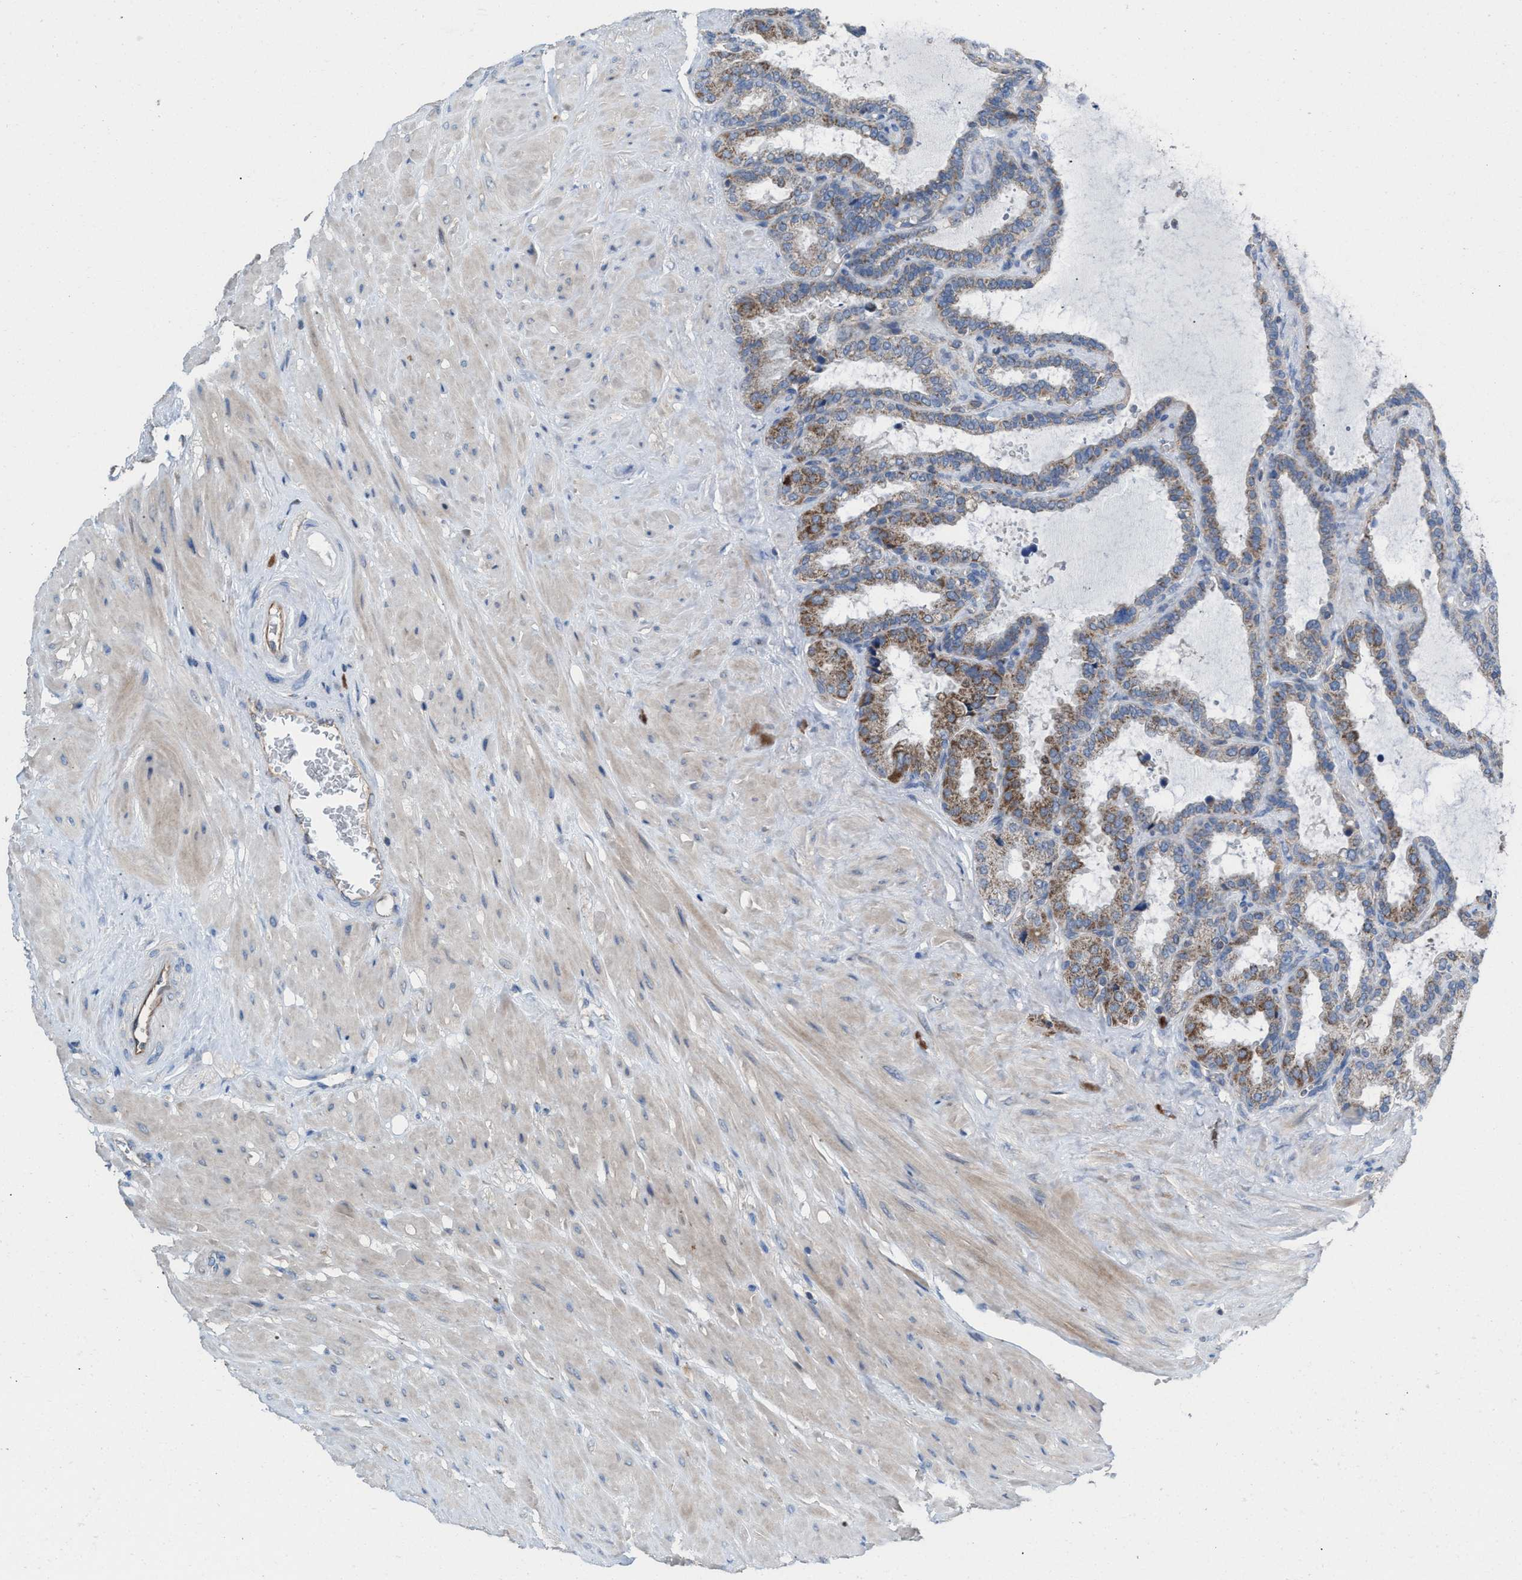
{"staining": {"intensity": "moderate", "quantity": "25%-75%", "location": "cytoplasmic/membranous"}, "tissue": "seminal vesicle", "cell_type": "Glandular cells", "image_type": "normal", "snomed": [{"axis": "morphology", "description": "Normal tissue, NOS"}, {"axis": "topography", "description": "Seminal veicle"}], "caption": "Protein staining of benign seminal vesicle shows moderate cytoplasmic/membranous positivity in about 25%-75% of glandular cells. (Stains: DAB in brown, nuclei in blue, Microscopy: brightfield microscopy at high magnification).", "gene": "MRM1", "patient": {"sex": "male", "age": 46}}